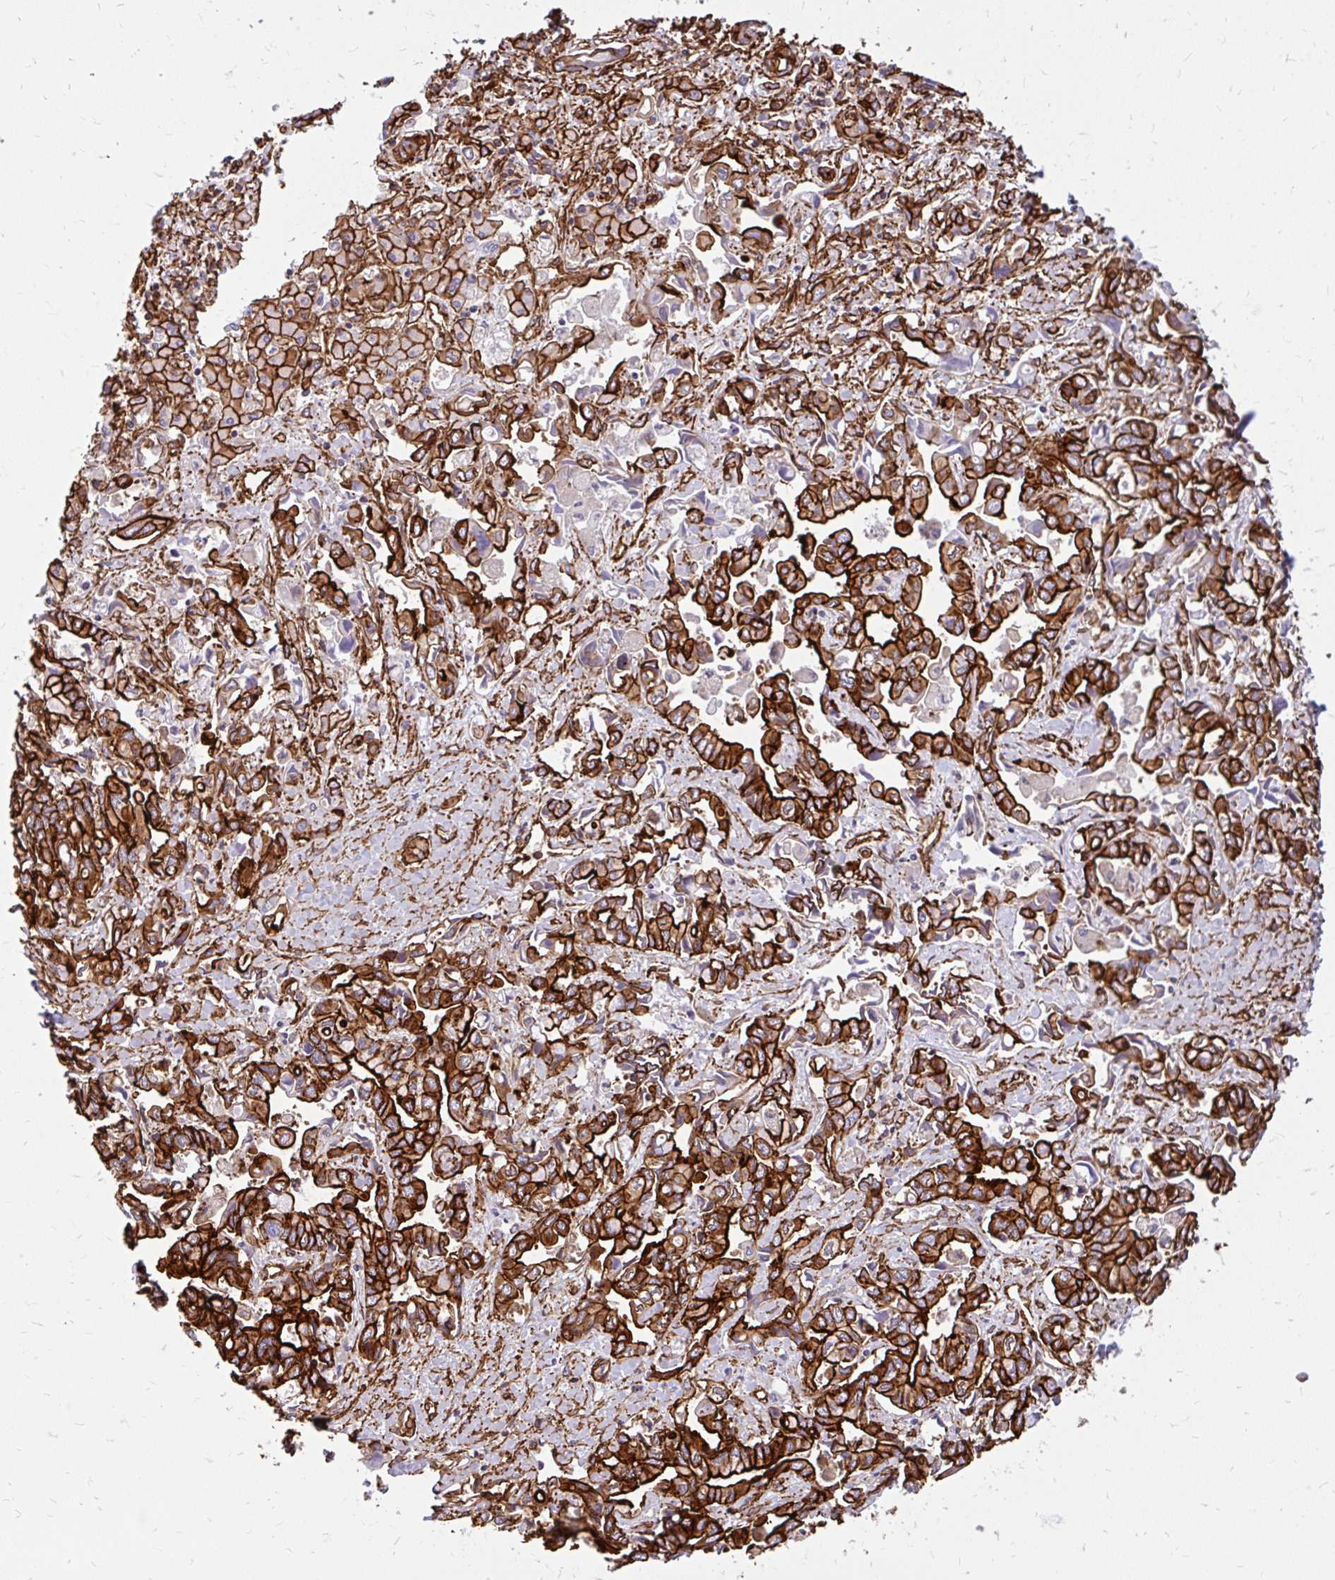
{"staining": {"intensity": "strong", "quantity": ">75%", "location": "cytoplasmic/membranous"}, "tissue": "liver cancer", "cell_type": "Tumor cells", "image_type": "cancer", "snomed": [{"axis": "morphology", "description": "Cholangiocarcinoma"}, {"axis": "topography", "description": "Liver"}], "caption": "A high-resolution histopathology image shows immunohistochemistry (IHC) staining of liver cancer, which shows strong cytoplasmic/membranous positivity in about >75% of tumor cells. (Brightfield microscopy of DAB IHC at high magnification).", "gene": "MAP1LC3B", "patient": {"sex": "female", "age": 64}}